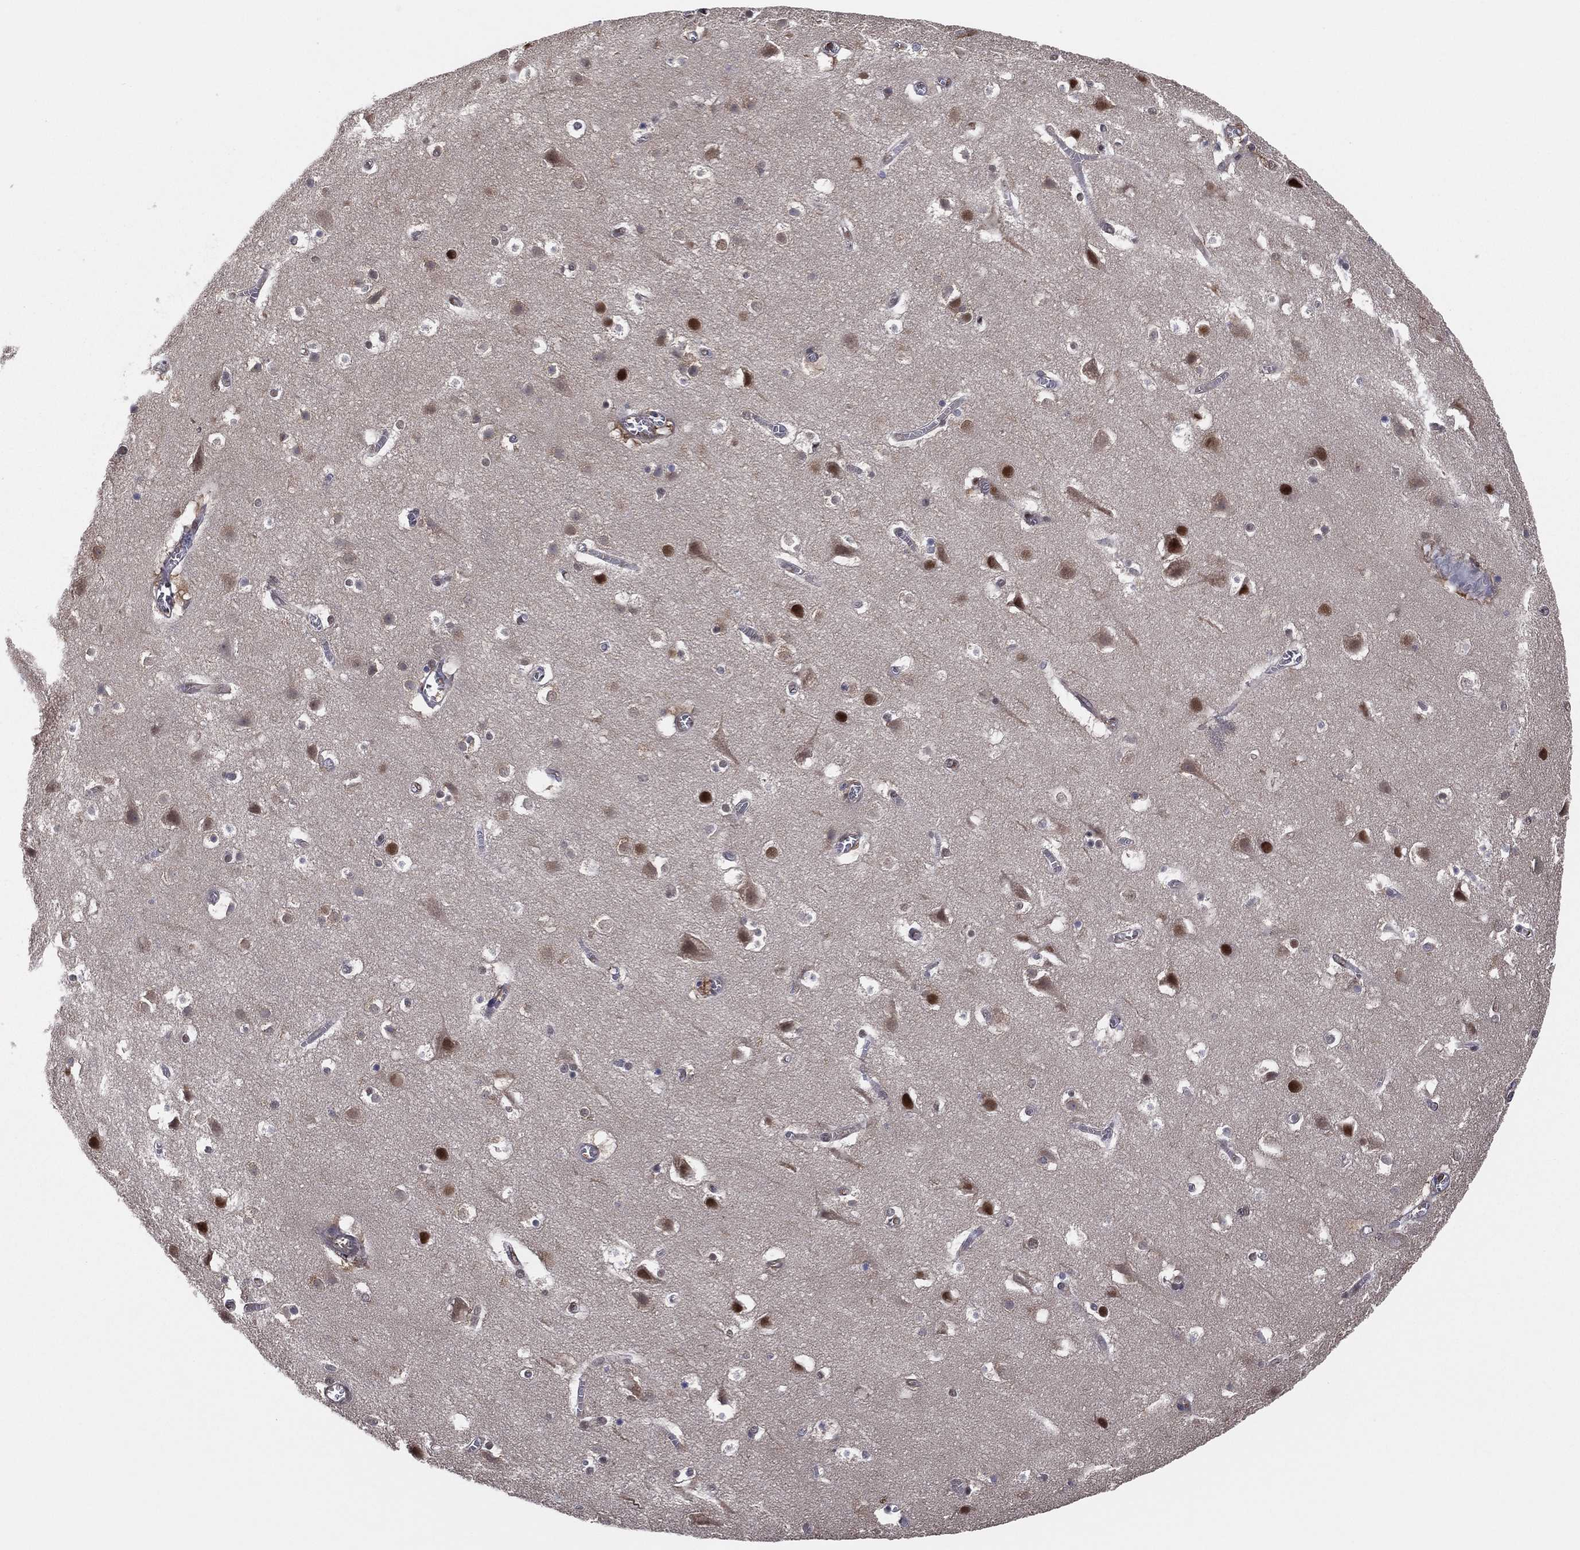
{"staining": {"intensity": "negative", "quantity": "none", "location": "none"}, "tissue": "cerebral cortex", "cell_type": "Endothelial cells", "image_type": "normal", "snomed": [{"axis": "morphology", "description": "Normal tissue, NOS"}, {"axis": "topography", "description": "Cerebral cortex"}], "caption": "The micrograph displays no staining of endothelial cells in normal cerebral cortex.", "gene": "PSMA1", "patient": {"sex": "male", "age": 59}}